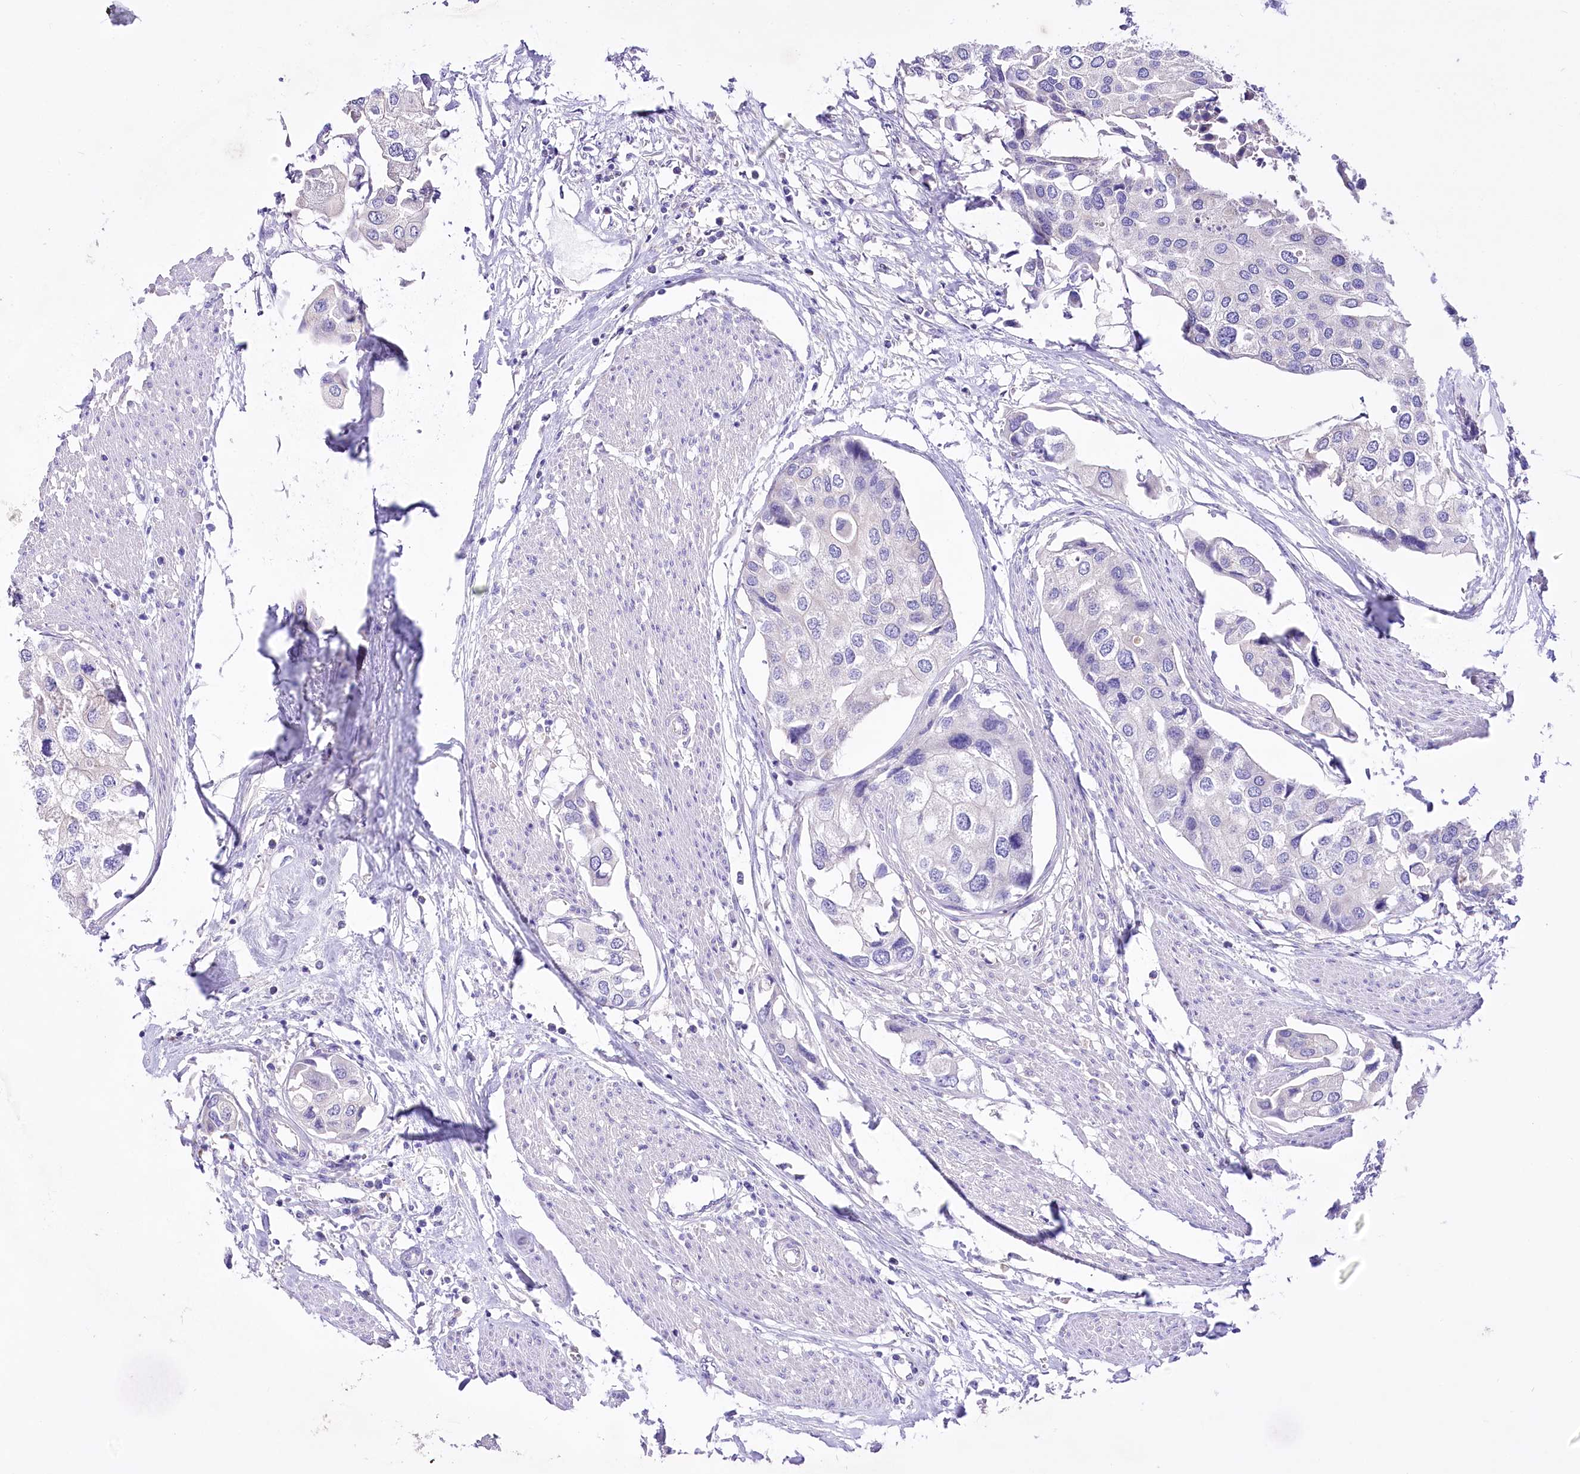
{"staining": {"intensity": "negative", "quantity": "none", "location": "none"}, "tissue": "urothelial cancer", "cell_type": "Tumor cells", "image_type": "cancer", "snomed": [{"axis": "morphology", "description": "Urothelial carcinoma, High grade"}, {"axis": "topography", "description": "Urinary bladder"}], "caption": "DAB immunohistochemical staining of human urothelial carcinoma (high-grade) demonstrates no significant positivity in tumor cells. (DAB immunohistochemistry (IHC) visualized using brightfield microscopy, high magnification).", "gene": "LRRC34", "patient": {"sex": "male", "age": 64}}